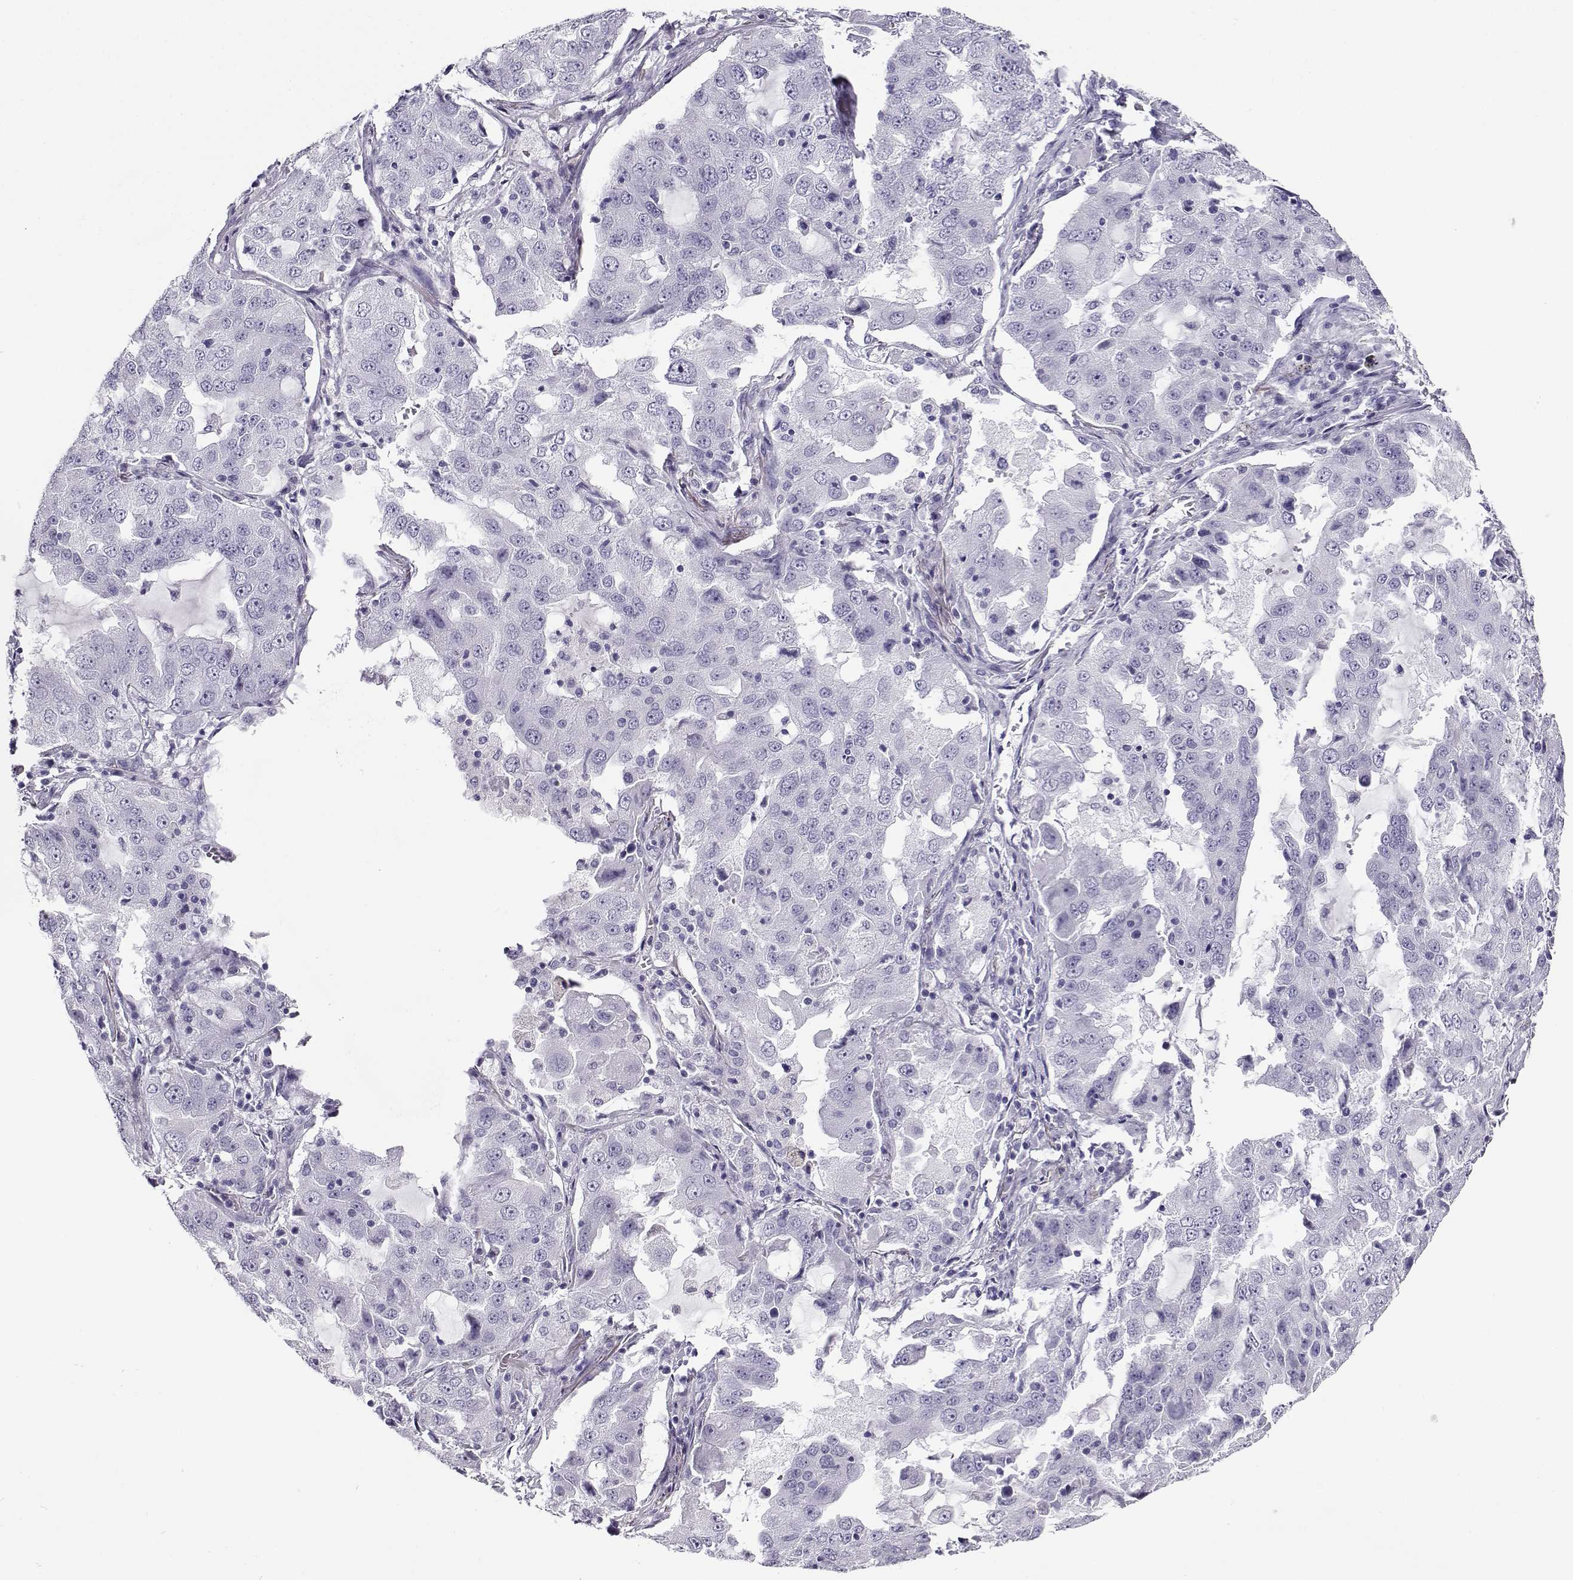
{"staining": {"intensity": "negative", "quantity": "none", "location": "none"}, "tissue": "lung cancer", "cell_type": "Tumor cells", "image_type": "cancer", "snomed": [{"axis": "morphology", "description": "Adenocarcinoma, NOS"}, {"axis": "topography", "description": "Lung"}], "caption": "Human lung cancer stained for a protein using IHC demonstrates no staining in tumor cells.", "gene": "CABS1", "patient": {"sex": "female", "age": 61}}